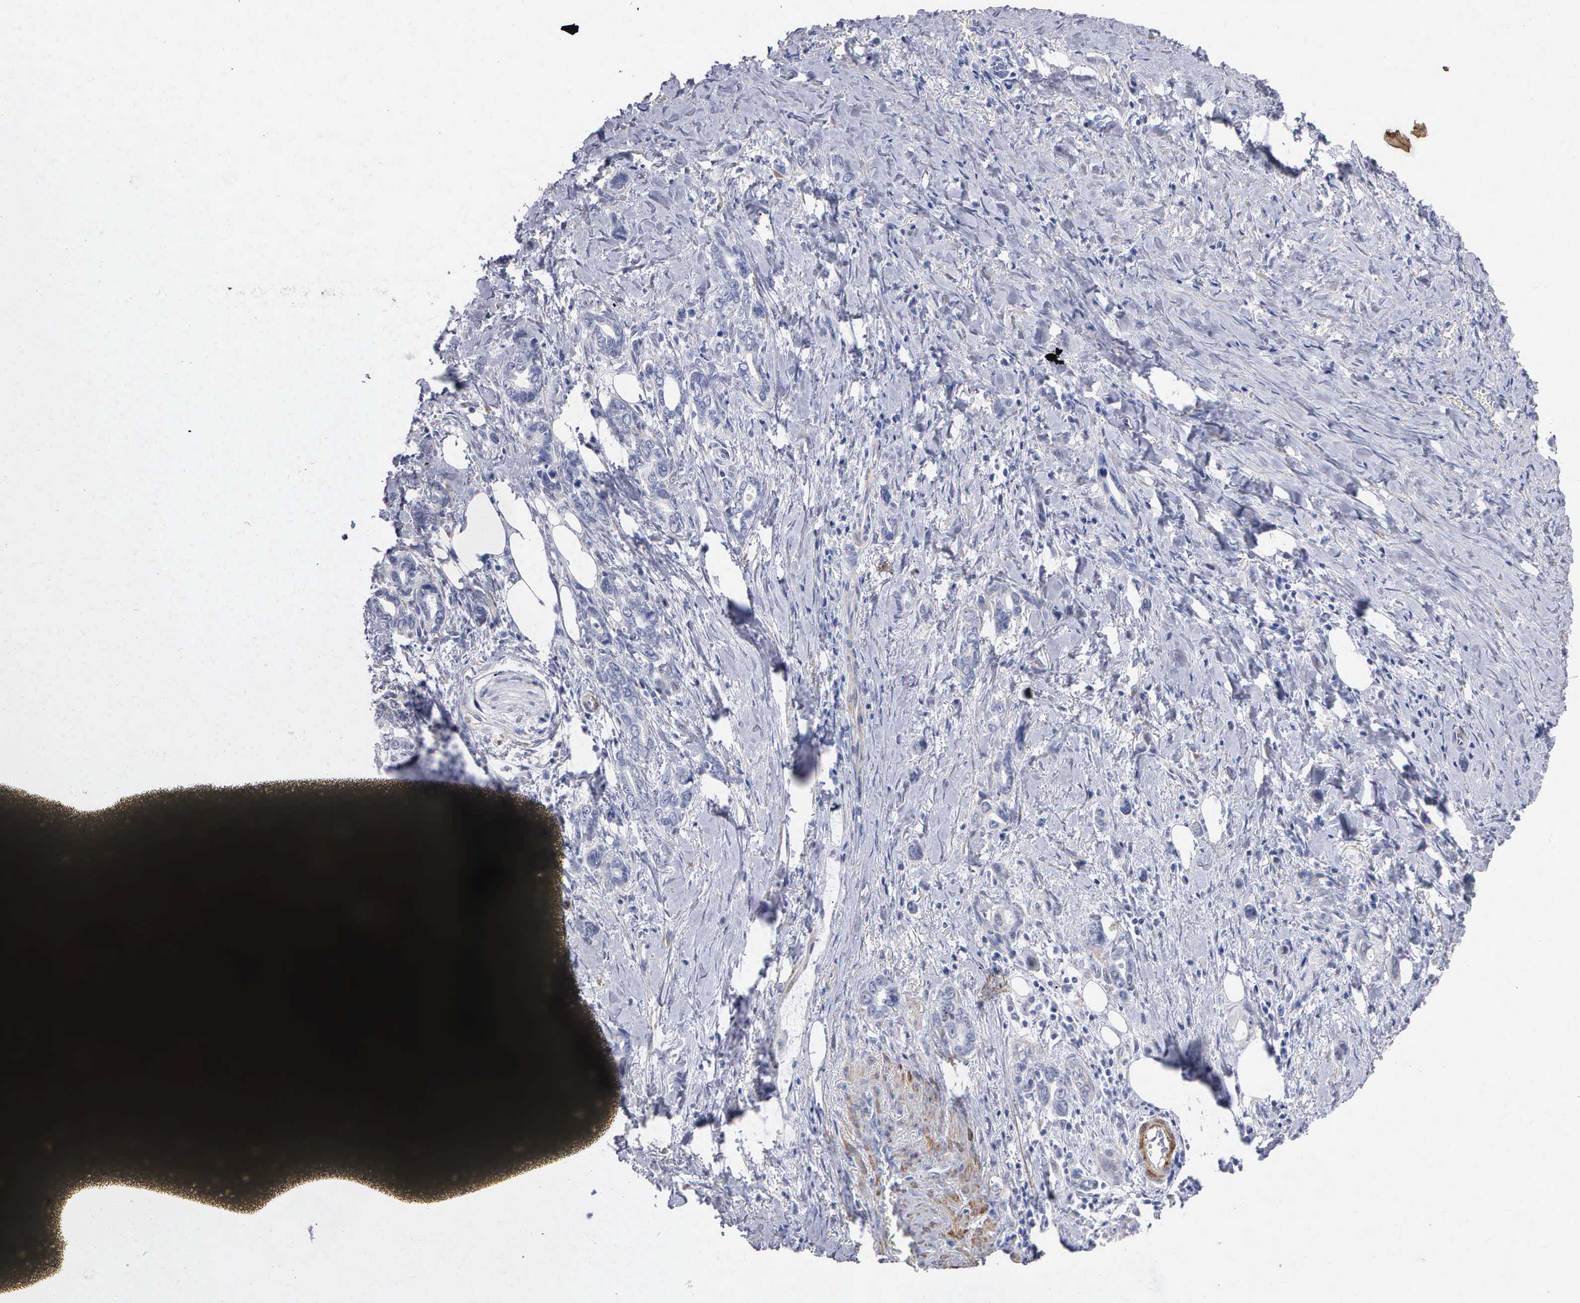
{"staining": {"intensity": "negative", "quantity": "none", "location": "none"}, "tissue": "stomach cancer", "cell_type": "Tumor cells", "image_type": "cancer", "snomed": [{"axis": "morphology", "description": "Adenocarcinoma, NOS"}, {"axis": "topography", "description": "Stomach"}], "caption": "The immunohistochemistry (IHC) photomicrograph has no significant staining in tumor cells of stomach cancer (adenocarcinoma) tissue. The staining is performed using DAB (3,3'-diaminobenzidine) brown chromogen with nuclei counter-stained in using hematoxylin.", "gene": "ELFN2", "patient": {"sex": "male", "age": 78}}